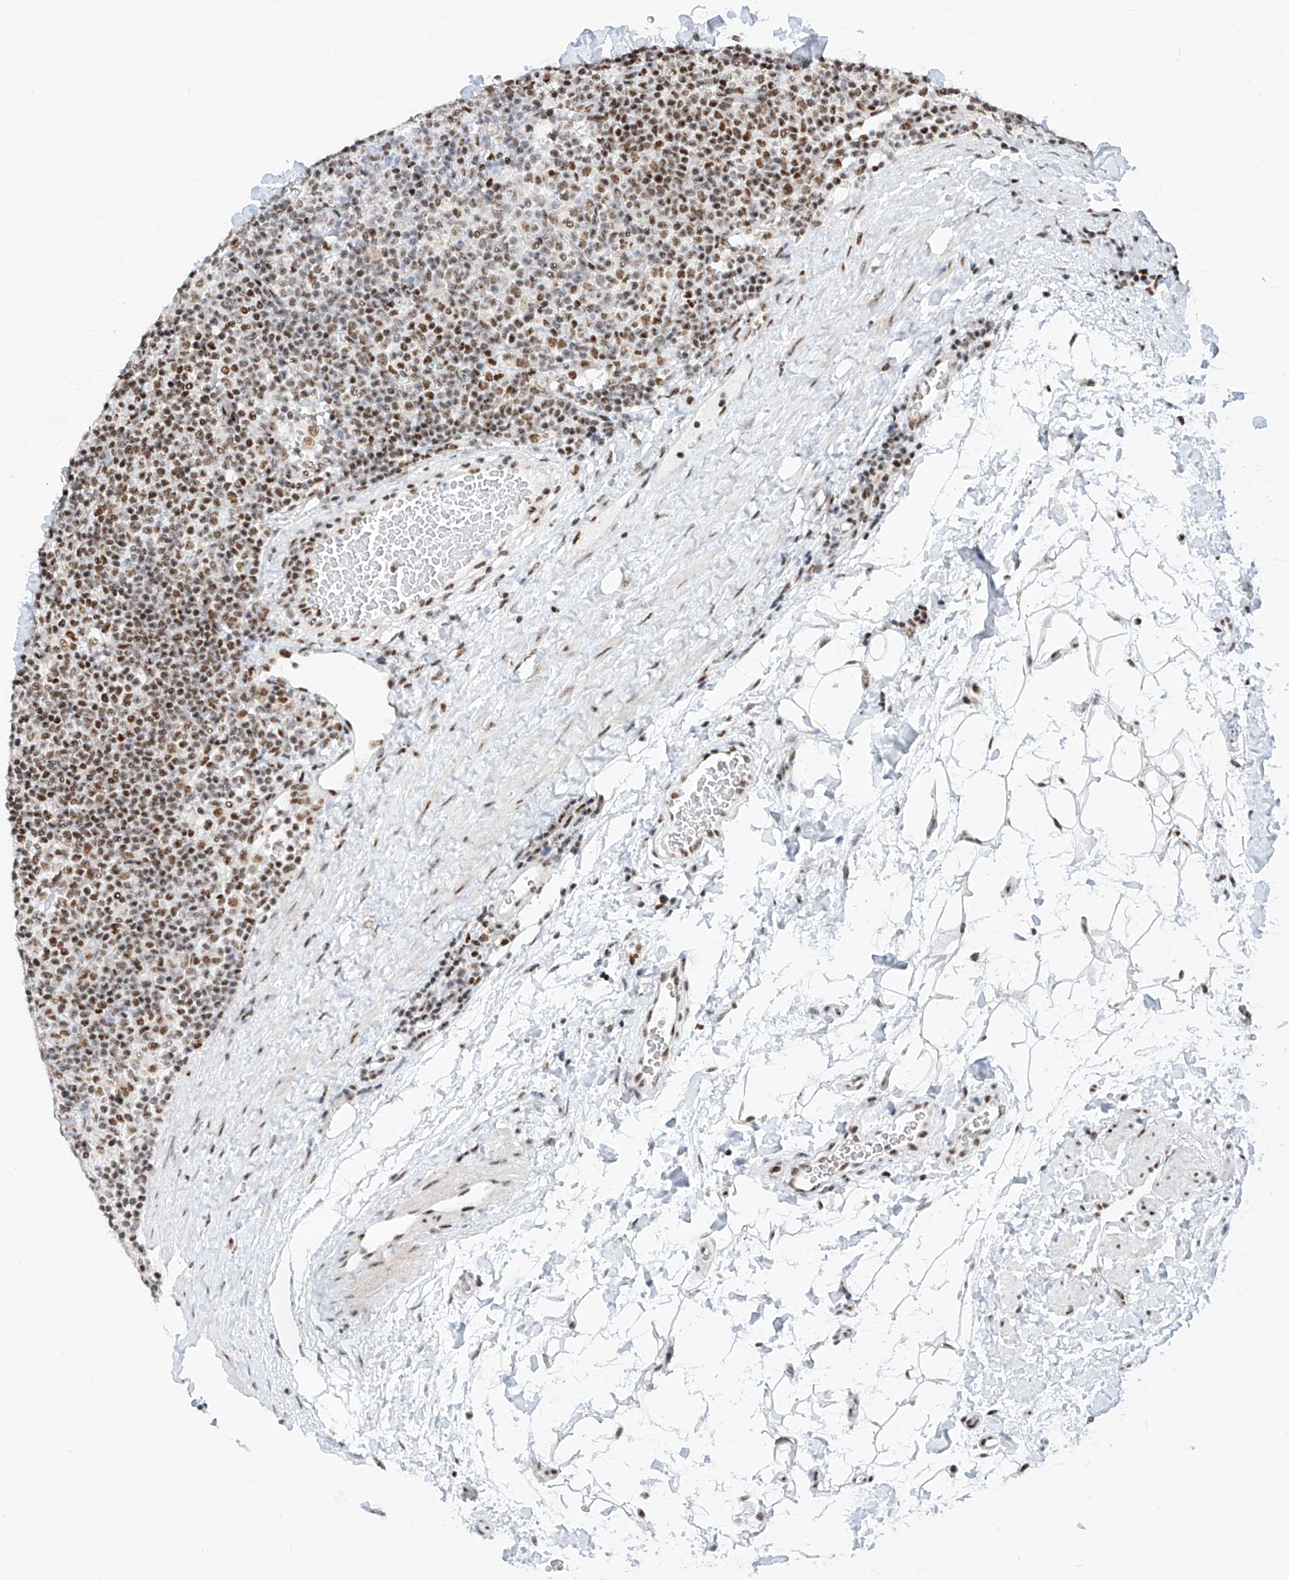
{"staining": {"intensity": "moderate", "quantity": ">75%", "location": "nuclear"}, "tissue": "lymphoma", "cell_type": "Tumor cells", "image_type": "cancer", "snomed": [{"axis": "morphology", "description": "Hodgkin's disease, NOS"}, {"axis": "topography", "description": "Lymph node"}], "caption": "Hodgkin's disease tissue reveals moderate nuclear positivity in about >75% of tumor cells, visualized by immunohistochemistry.", "gene": "TAF4", "patient": {"sex": "female", "age": 57}}